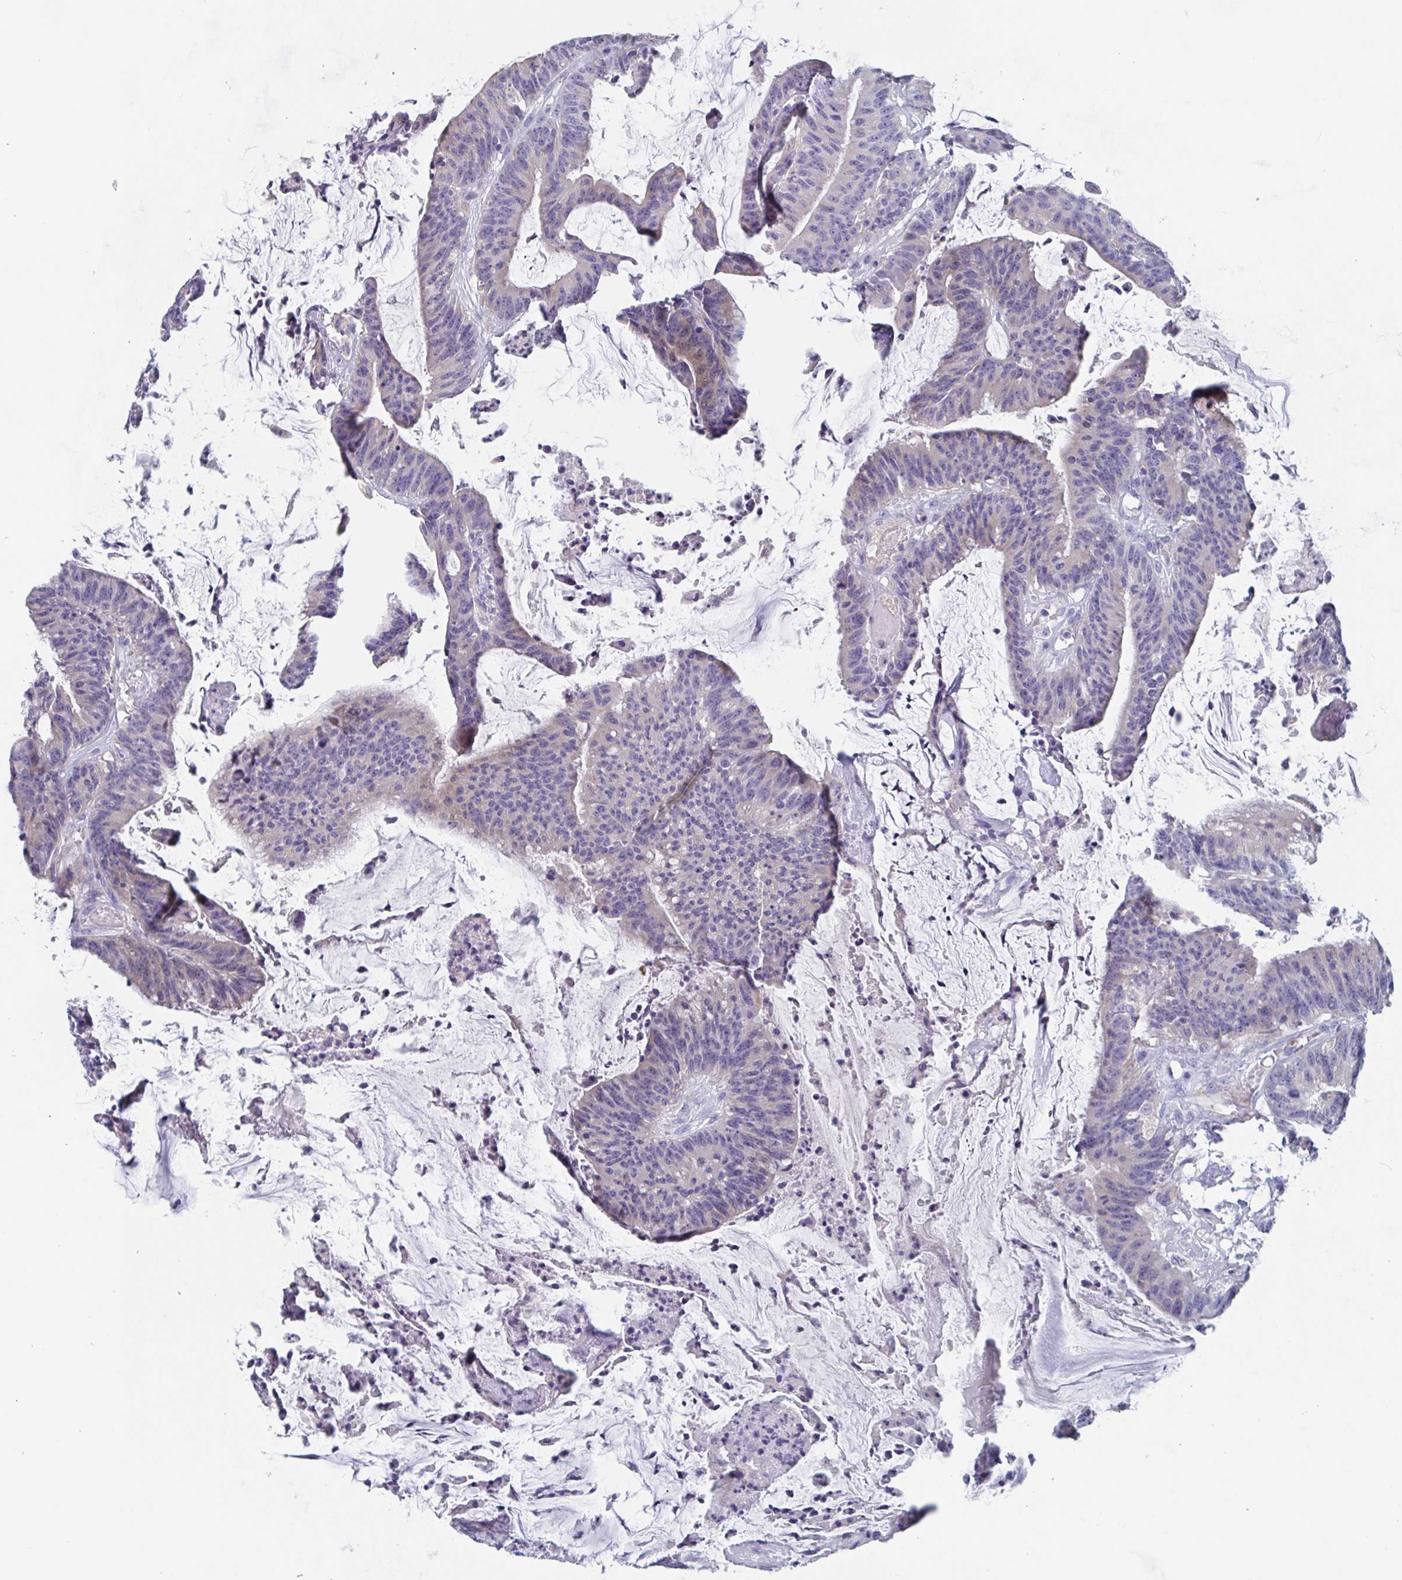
{"staining": {"intensity": "negative", "quantity": "none", "location": "none"}, "tissue": "colorectal cancer", "cell_type": "Tumor cells", "image_type": "cancer", "snomed": [{"axis": "morphology", "description": "Adenocarcinoma, NOS"}, {"axis": "topography", "description": "Colon"}], "caption": "A high-resolution image shows IHC staining of adenocarcinoma (colorectal), which exhibits no significant positivity in tumor cells.", "gene": "ABHD16A", "patient": {"sex": "female", "age": 78}}